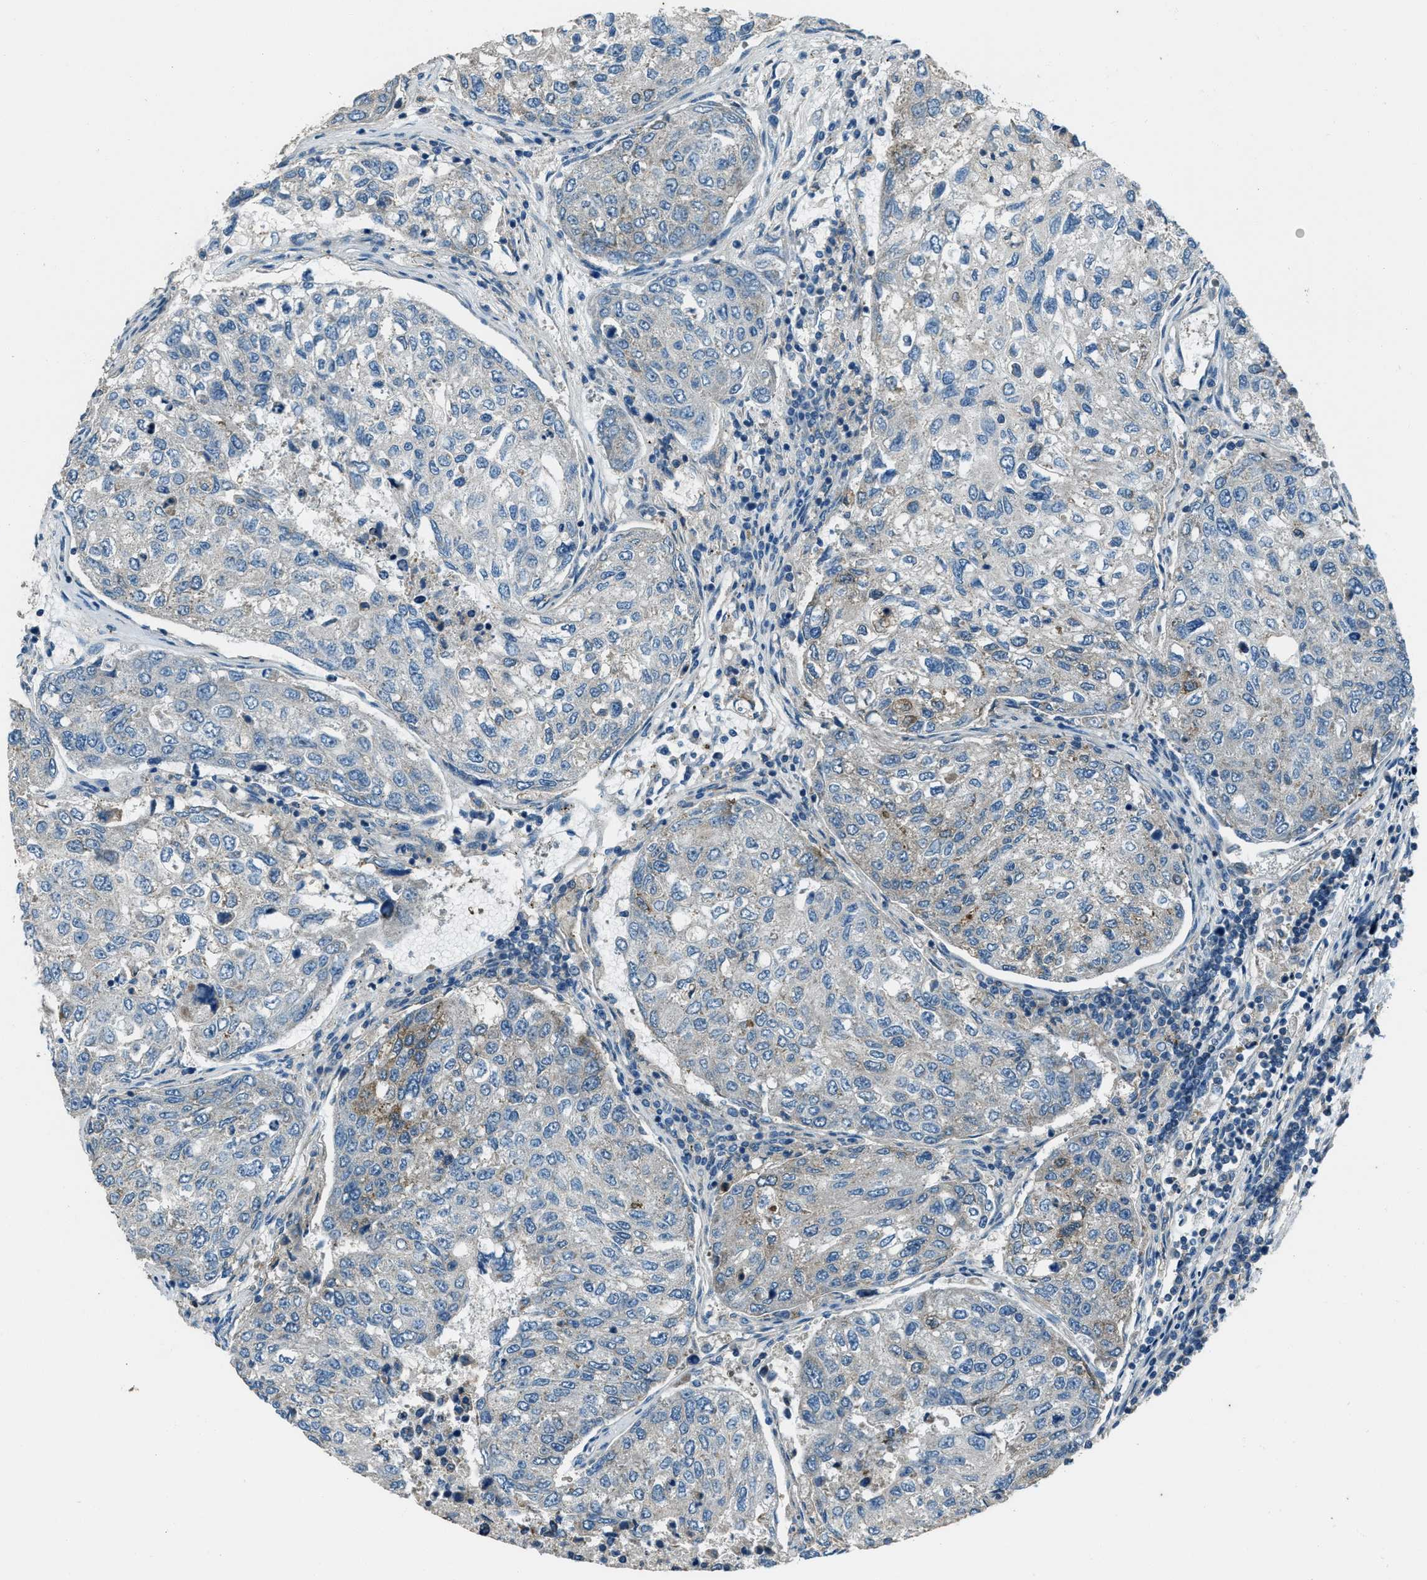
{"staining": {"intensity": "weak", "quantity": "<25%", "location": "cytoplasmic/membranous"}, "tissue": "urothelial cancer", "cell_type": "Tumor cells", "image_type": "cancer", "snomed": [{"axis": "morphology", "description": "Urothelial carcinoma, High grade"}, {"axis": "topography", "description": "Lymph node"}, {"axis": "topography", "description": "Urinary bladder"}], "caption": "IHC of urothelial cancer demonstrates no positivity in tumor cells.", "gene": "SVIL", "patient": {"sex": "male", "age": 51}}